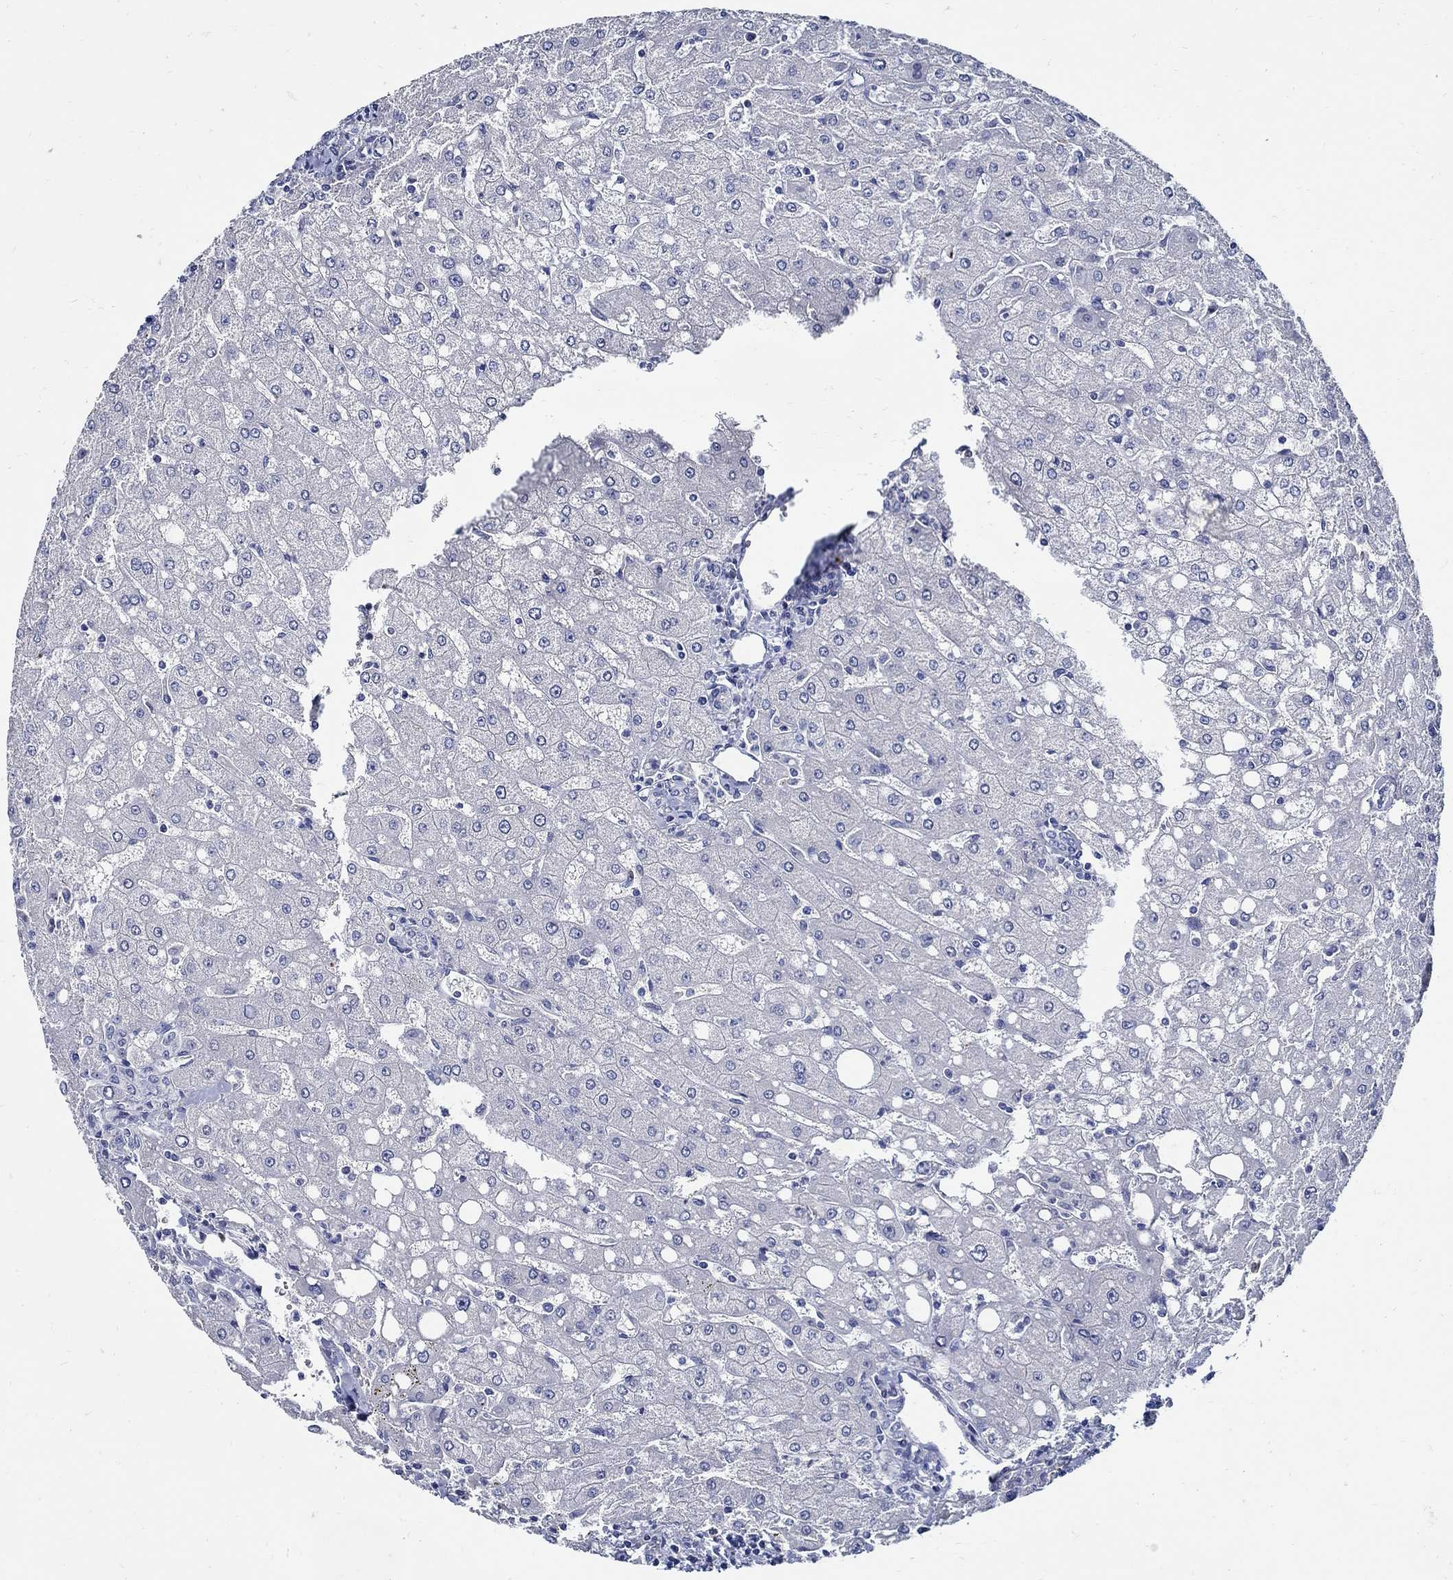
{"staining": {"intensity": "negative", "quantity": "none", "location": "none"}, "tissue": "liver", "cell_type": "Cholangiocytes", "image_type": "normal", "snomed": [{"axis": "morphology", "description": "Normal tissue, NOS"}, {"axis": "topography", "description": "Liver"}], "caption": "This is a histopathology image of IHC staining of benign liver, which shows no expression in cholangiocytes.", "gene": "PRX", "patient": {"sex": "female", "age": 53}}